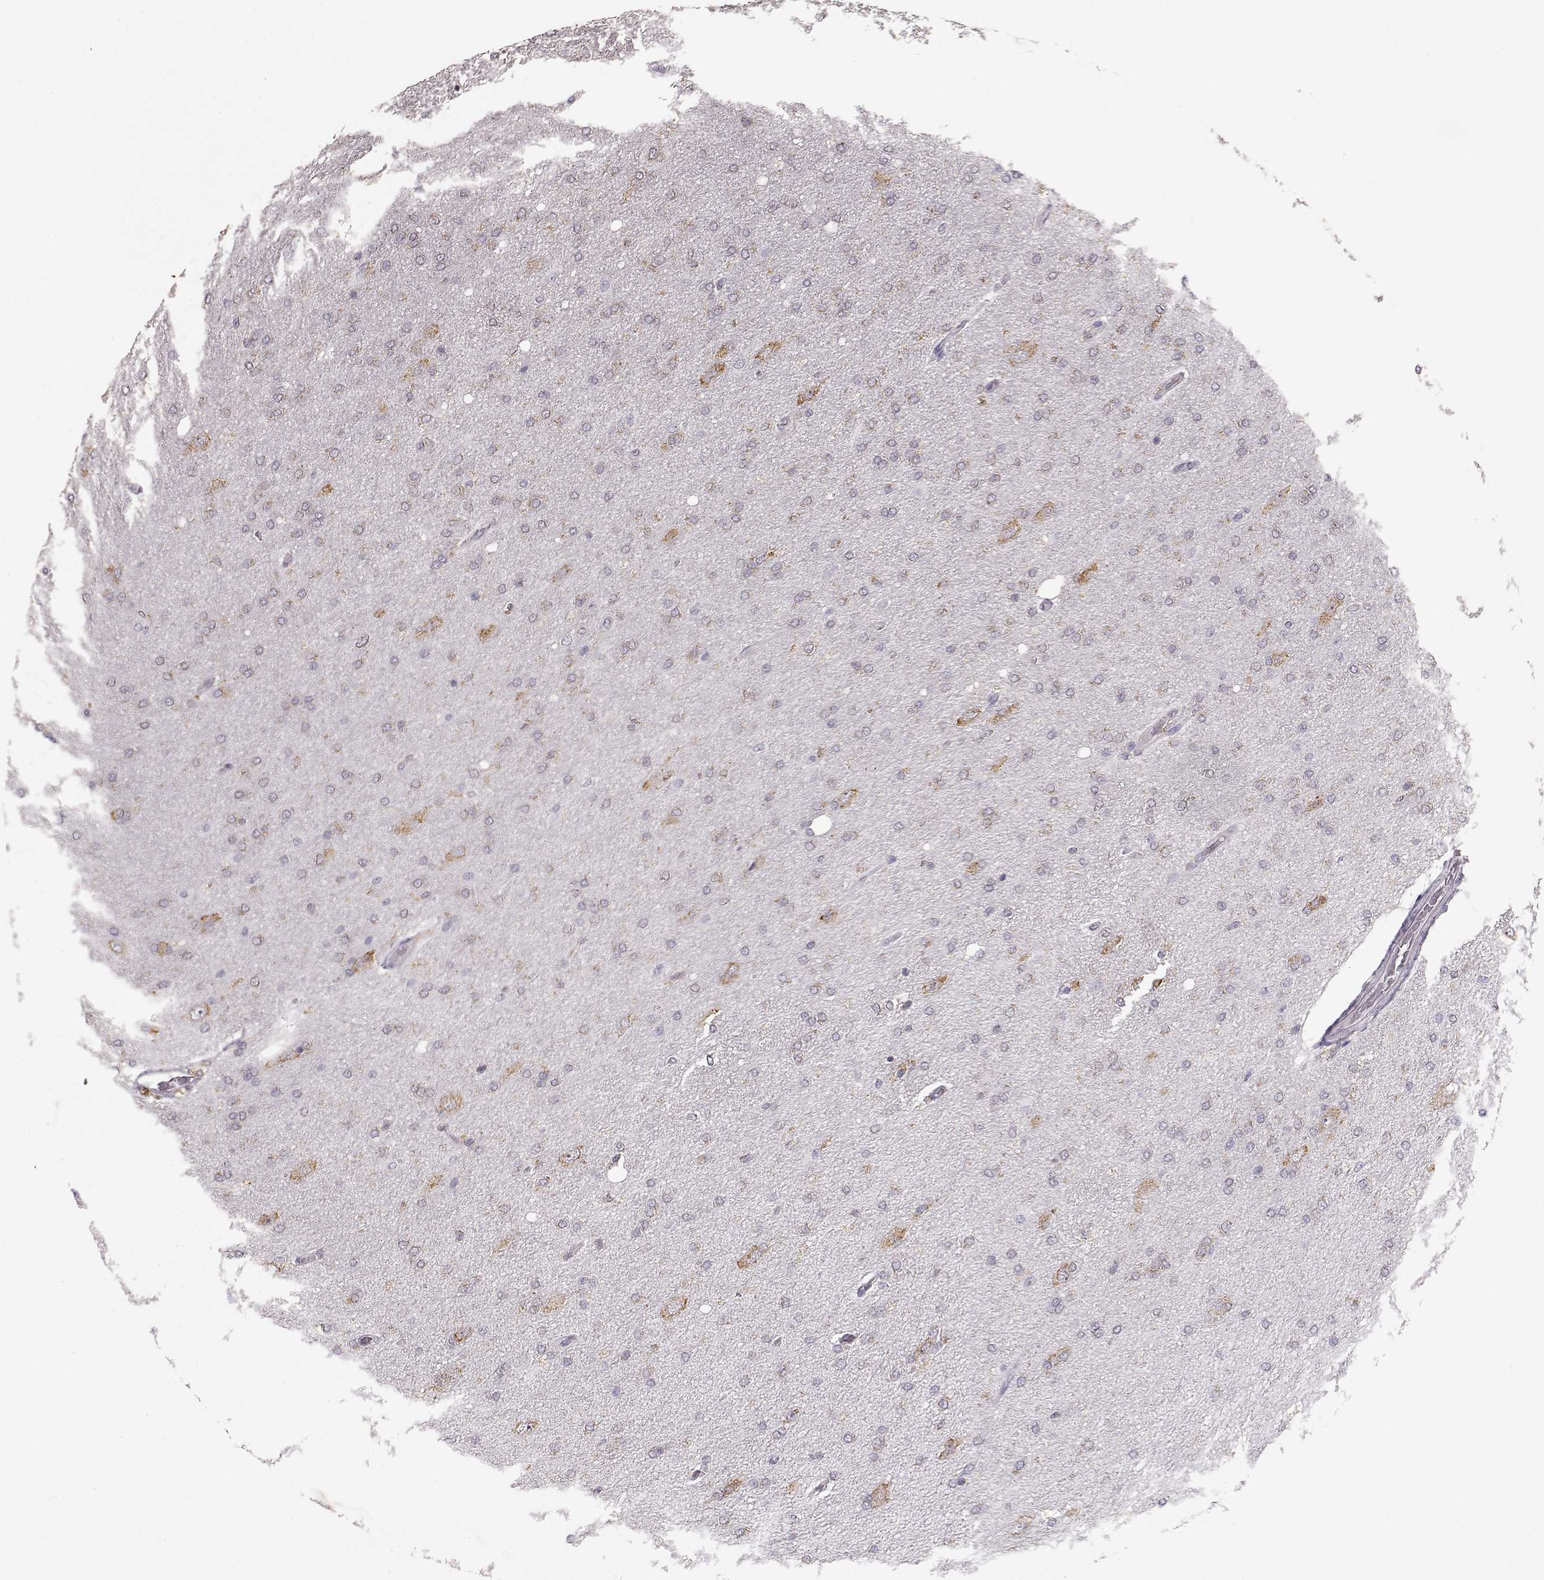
{"staining": {"intensity": "weak", "quantity": ">75%", "location": "cytoplasmic/membranous"}, "tissue": "glioma", "cell_type": "Tumor cells", "image_type": "cancer", "snomed": [{"axis": "morphology", "description": "Glioma, malignant, High grade"}, {"axis": "topography", "description": "Cerebral cortex"}], "caption": "Protein staining exhibits weak cytoplasmic/membranous positivity in approximately >75% of tumor cells in glioma.", "gene": "GABRG3", "patient": {"sex": "male", "age": 70}}